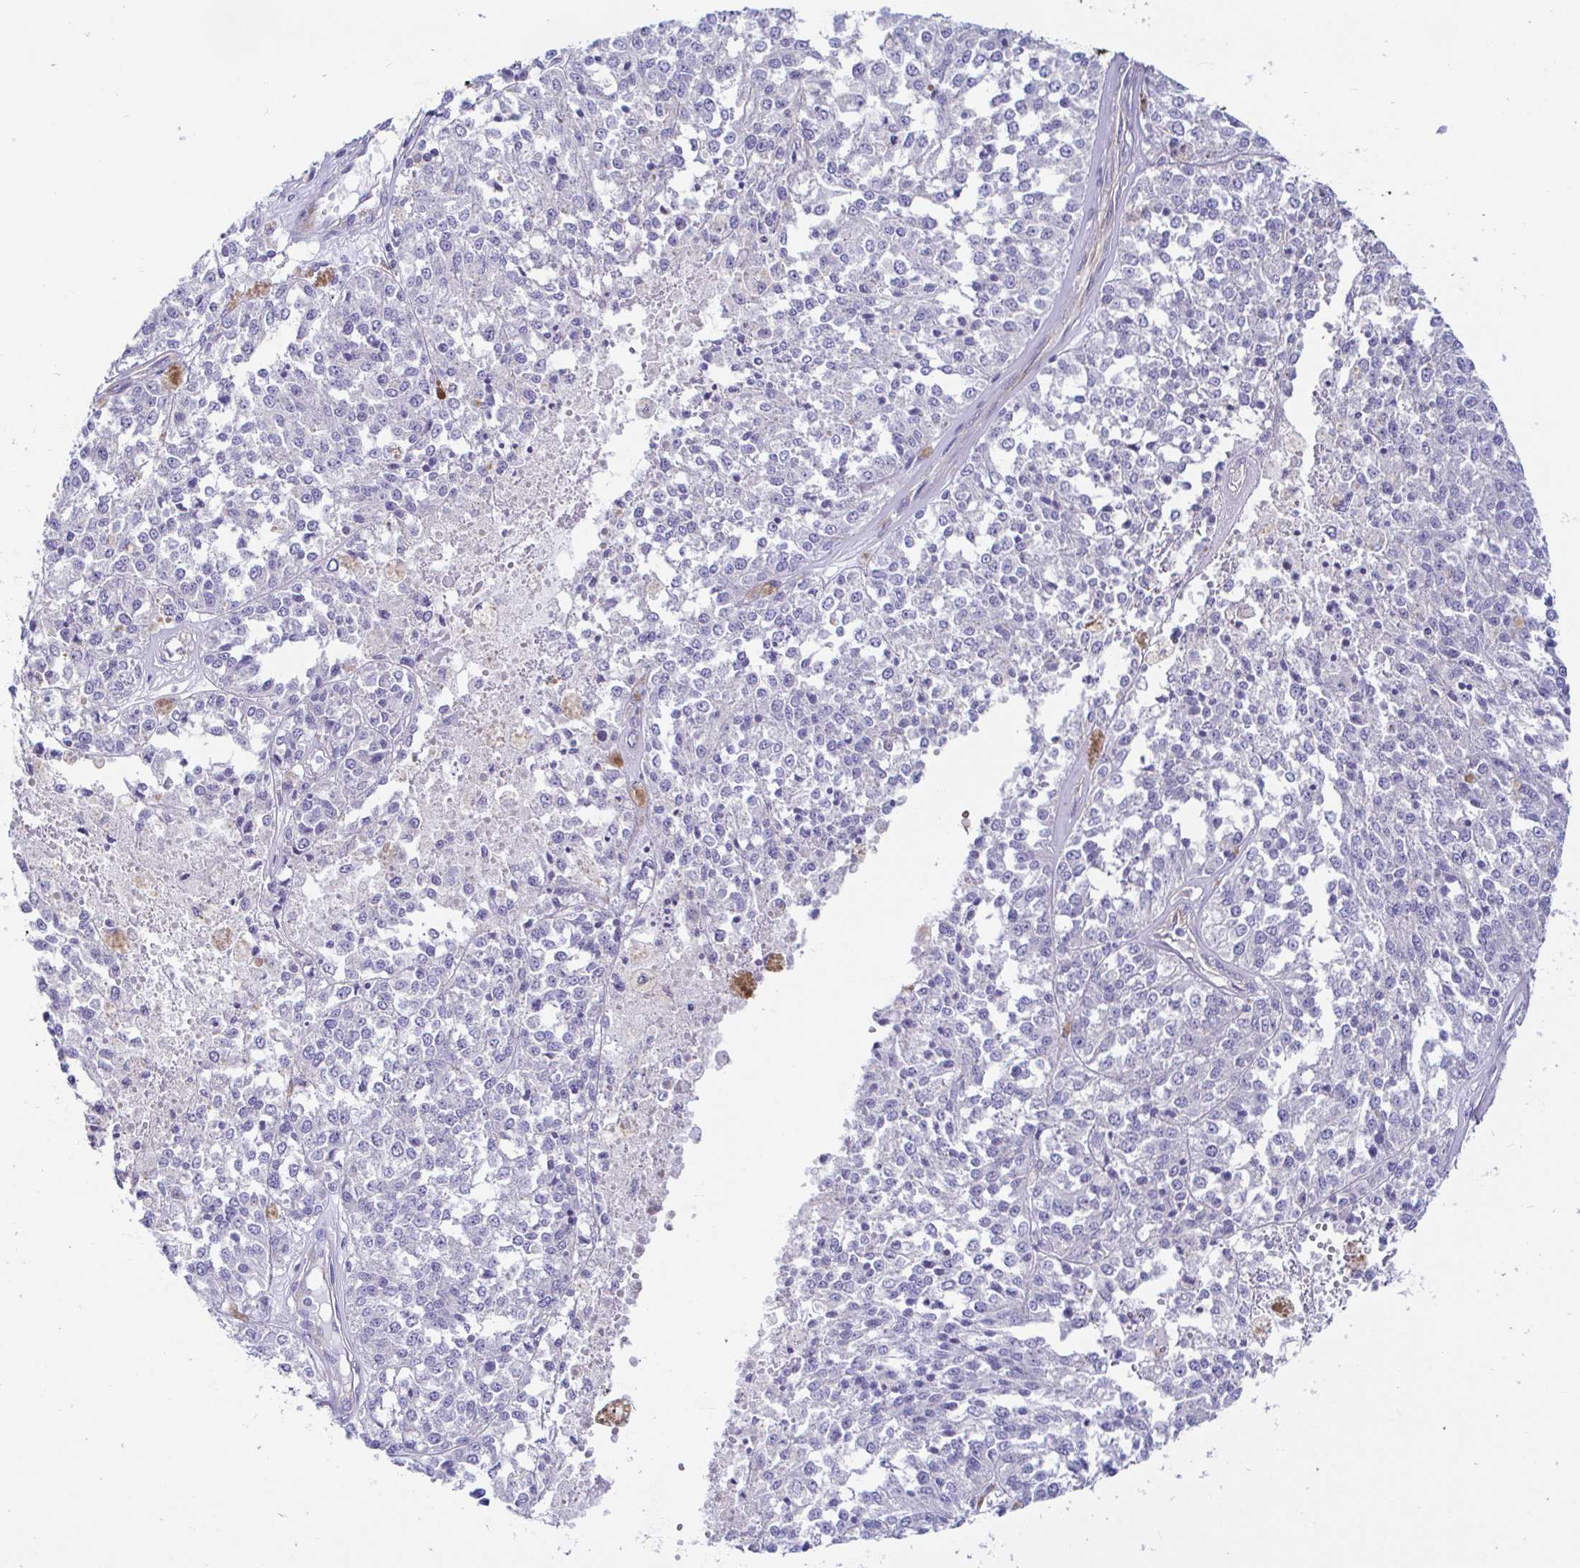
{"staining": {"intensity": "negative", "quantity": "none", "location": "none"}, "tissue": "melanoma", "cell_type": "Tumor cells", "image_type": "cancer", "snomed": [{"axis": "morphology", "description": "Malignant melanoma, Metastatic site"}, {"axis": "topography", "description": "Lymph node"}], "caption": "Immunohistochemistry image of neoplastic tissue: malignant melanoma (metastatic site) stained with DAB demonstrates no significant protein positivity in tumor cells.", "gene": "ARL4D", "patient": {"sex": "female", "age": 64}}